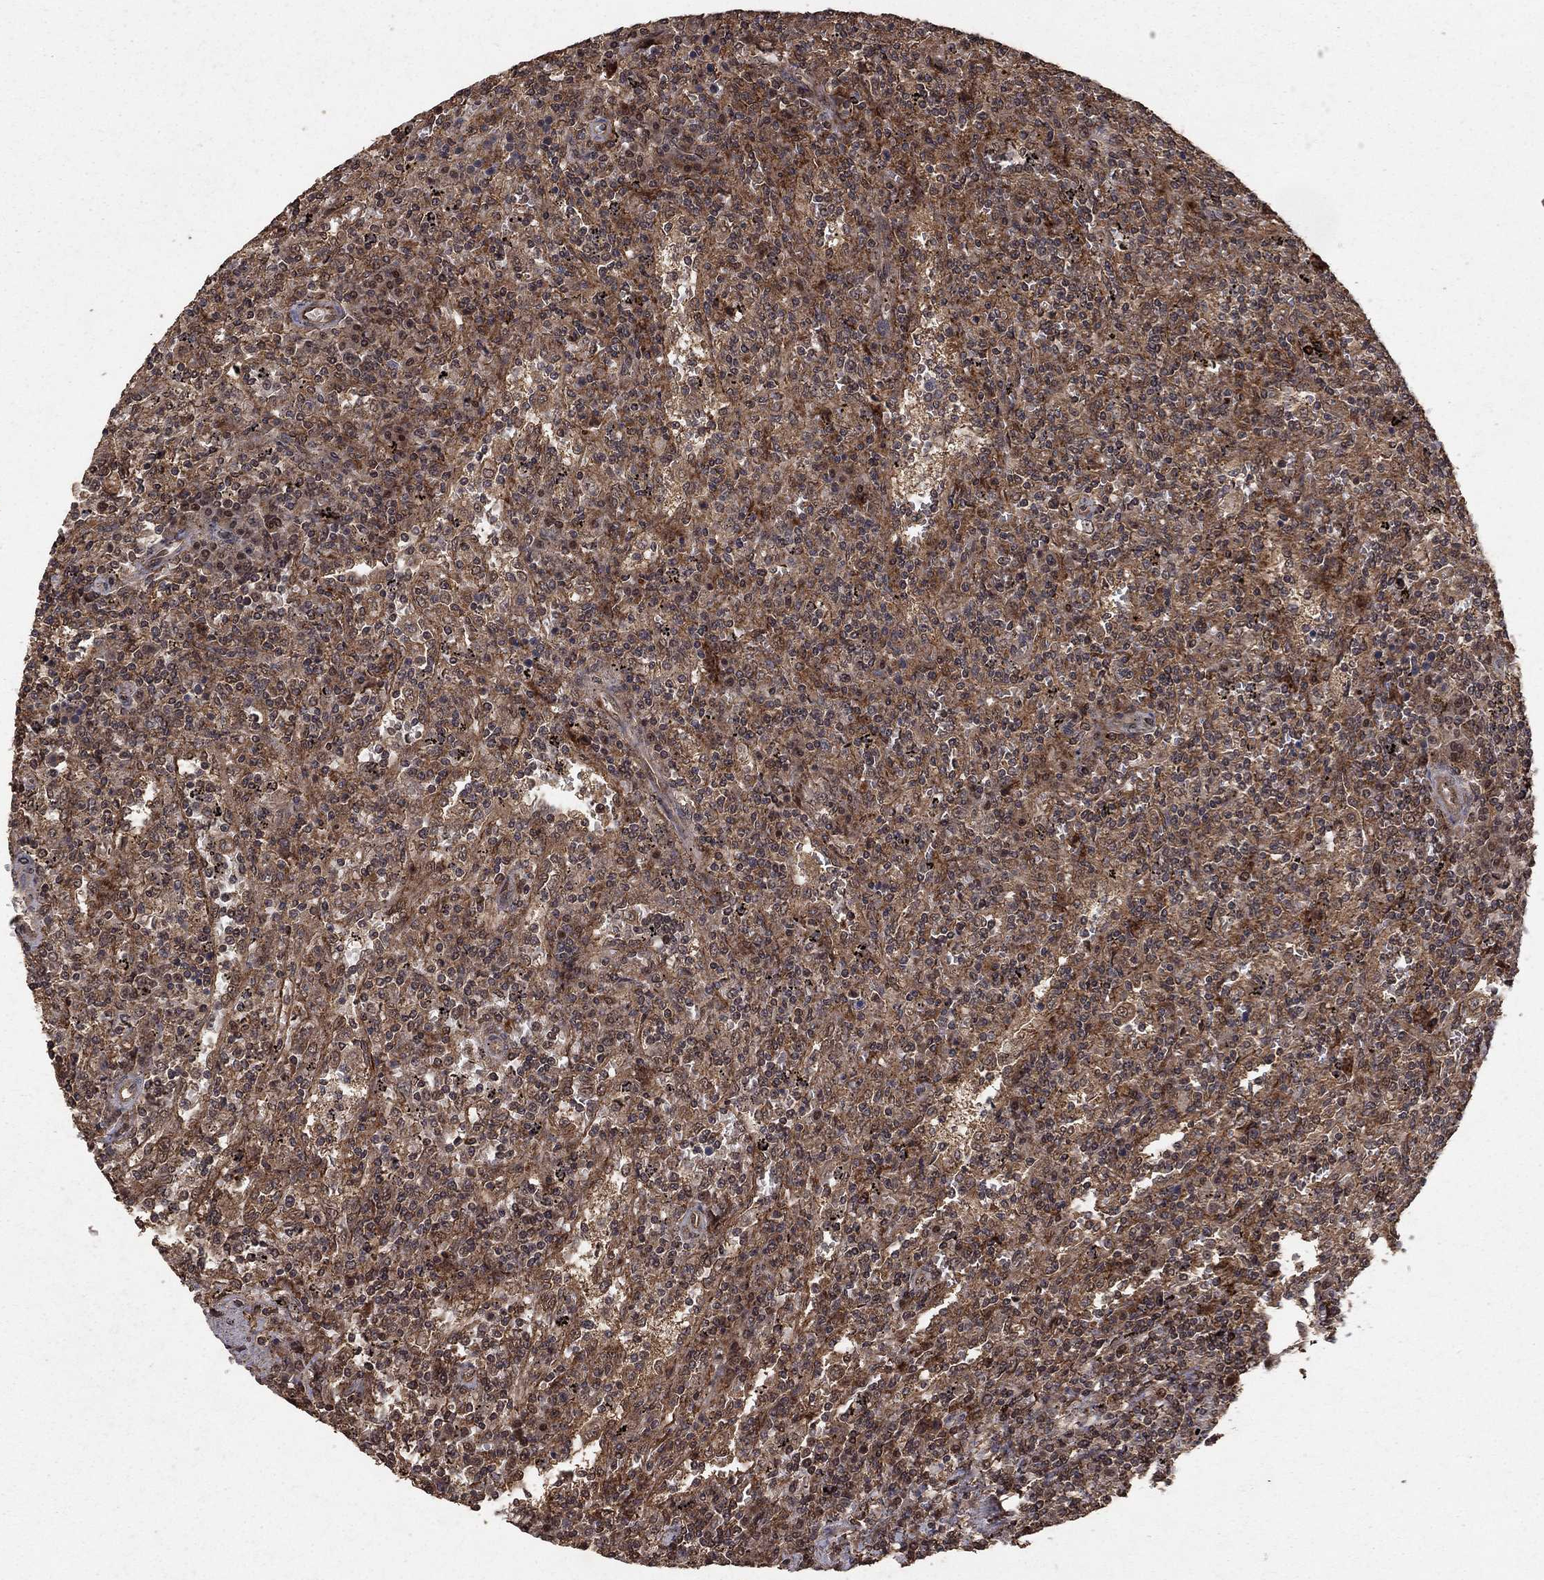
{"staining": {"intensity": "moderate", "quantity": ">75%", "location": "cytoplasmic/membranous"}, "tissue": "lymphoma", "cell_type": "Tumor cells", "image_type": "cancer", "snomed": [{"axis": "morphology", "description": "Malignant lymphoma, non-Hodgkin's type, Low grade"}, {"axis": "topography", "description": "Spleen"}], "caption": "The immunohistochemical stain labels moderate cytoplasmic/membranous expression in tumor cells of malignant lymphoma, non-Hodgkin's type (low-grade) tissue.", "gene": "PRDM1", "patient": {"sex": "male", "age": 62}}